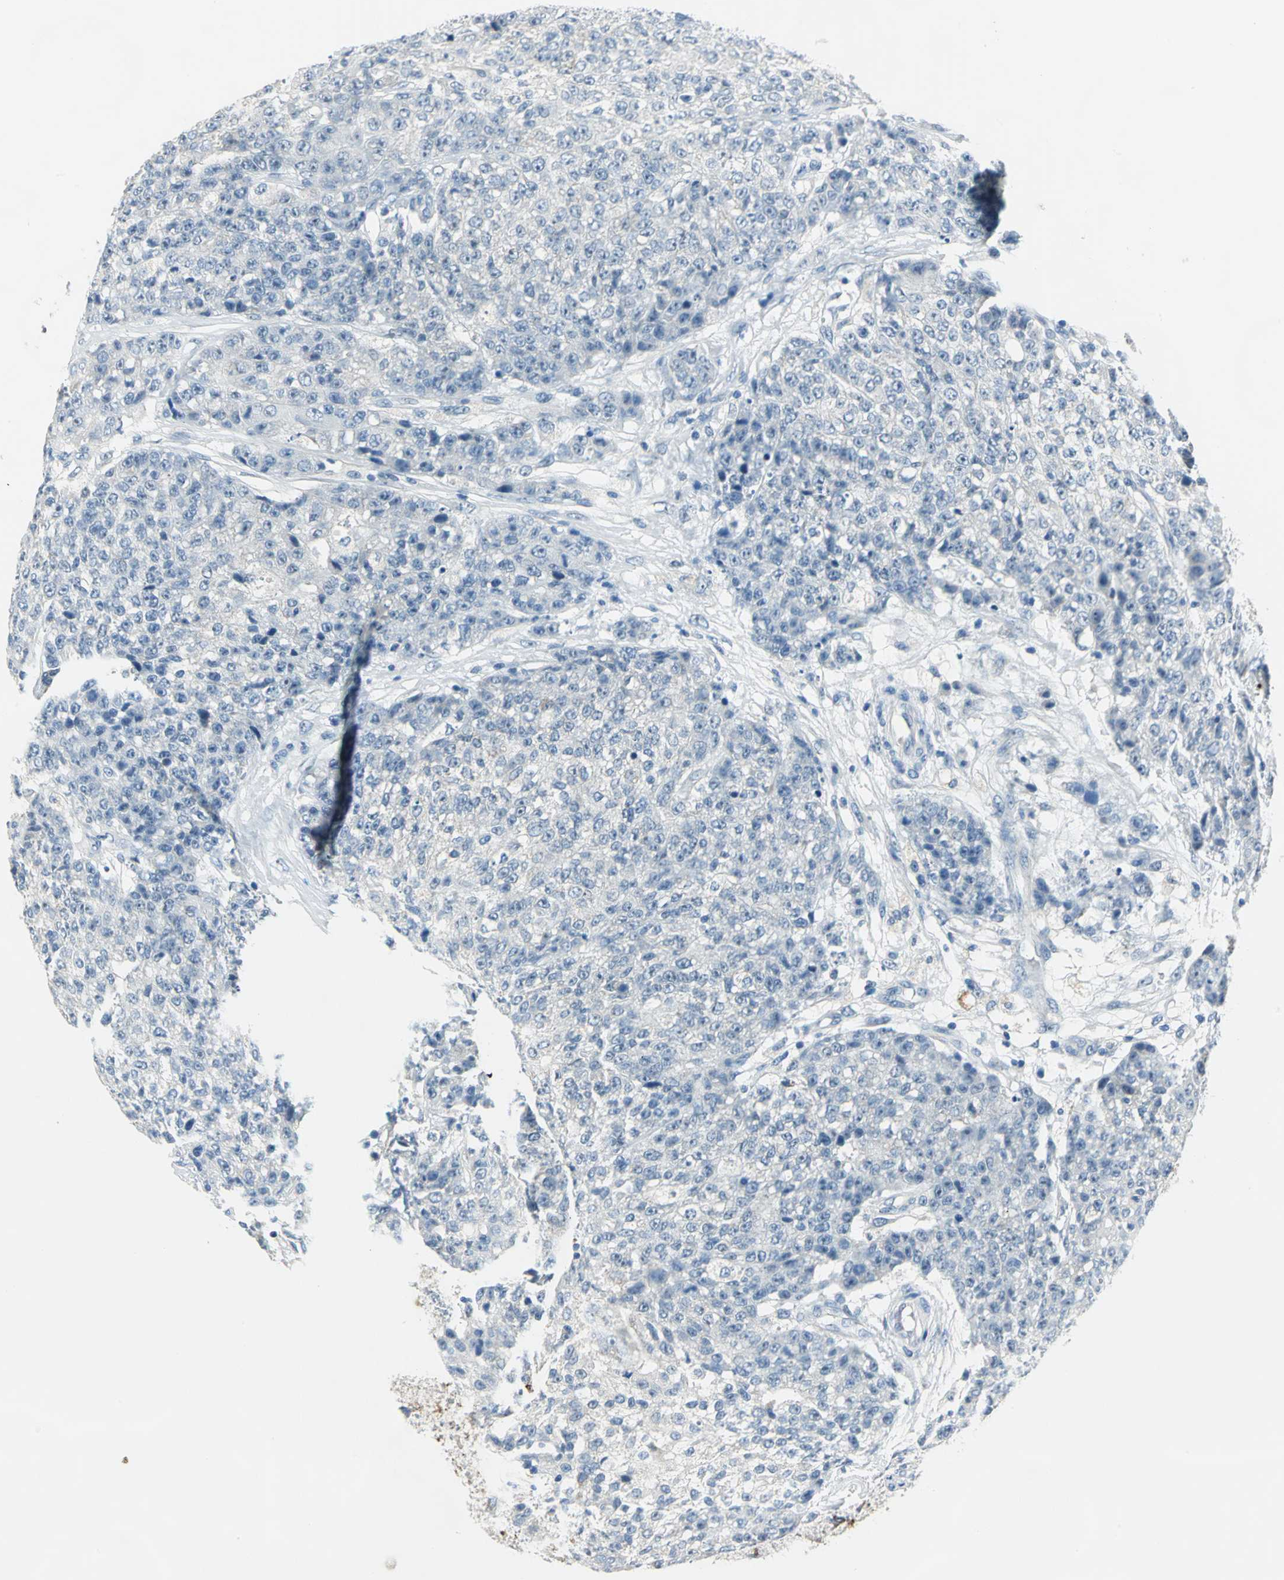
{"staining": {"intensity": "negative", "quantity": "none", "location": "none"}, "tissue": "ovarian cancer", "cell_type": "Tumor cells", "image_type": "cancer", "snomed": [{"axis": "morphology", "description": "Carcinoma, endometroid"}, {"axis": "topography", "description": "Ovary"}], "caption": "Tumor cells show no significant protein positivity in ovarian cancer (endometroid carcinoma).", "gene": "MUC4", "patient": {"sex": "female", "age": 42}}